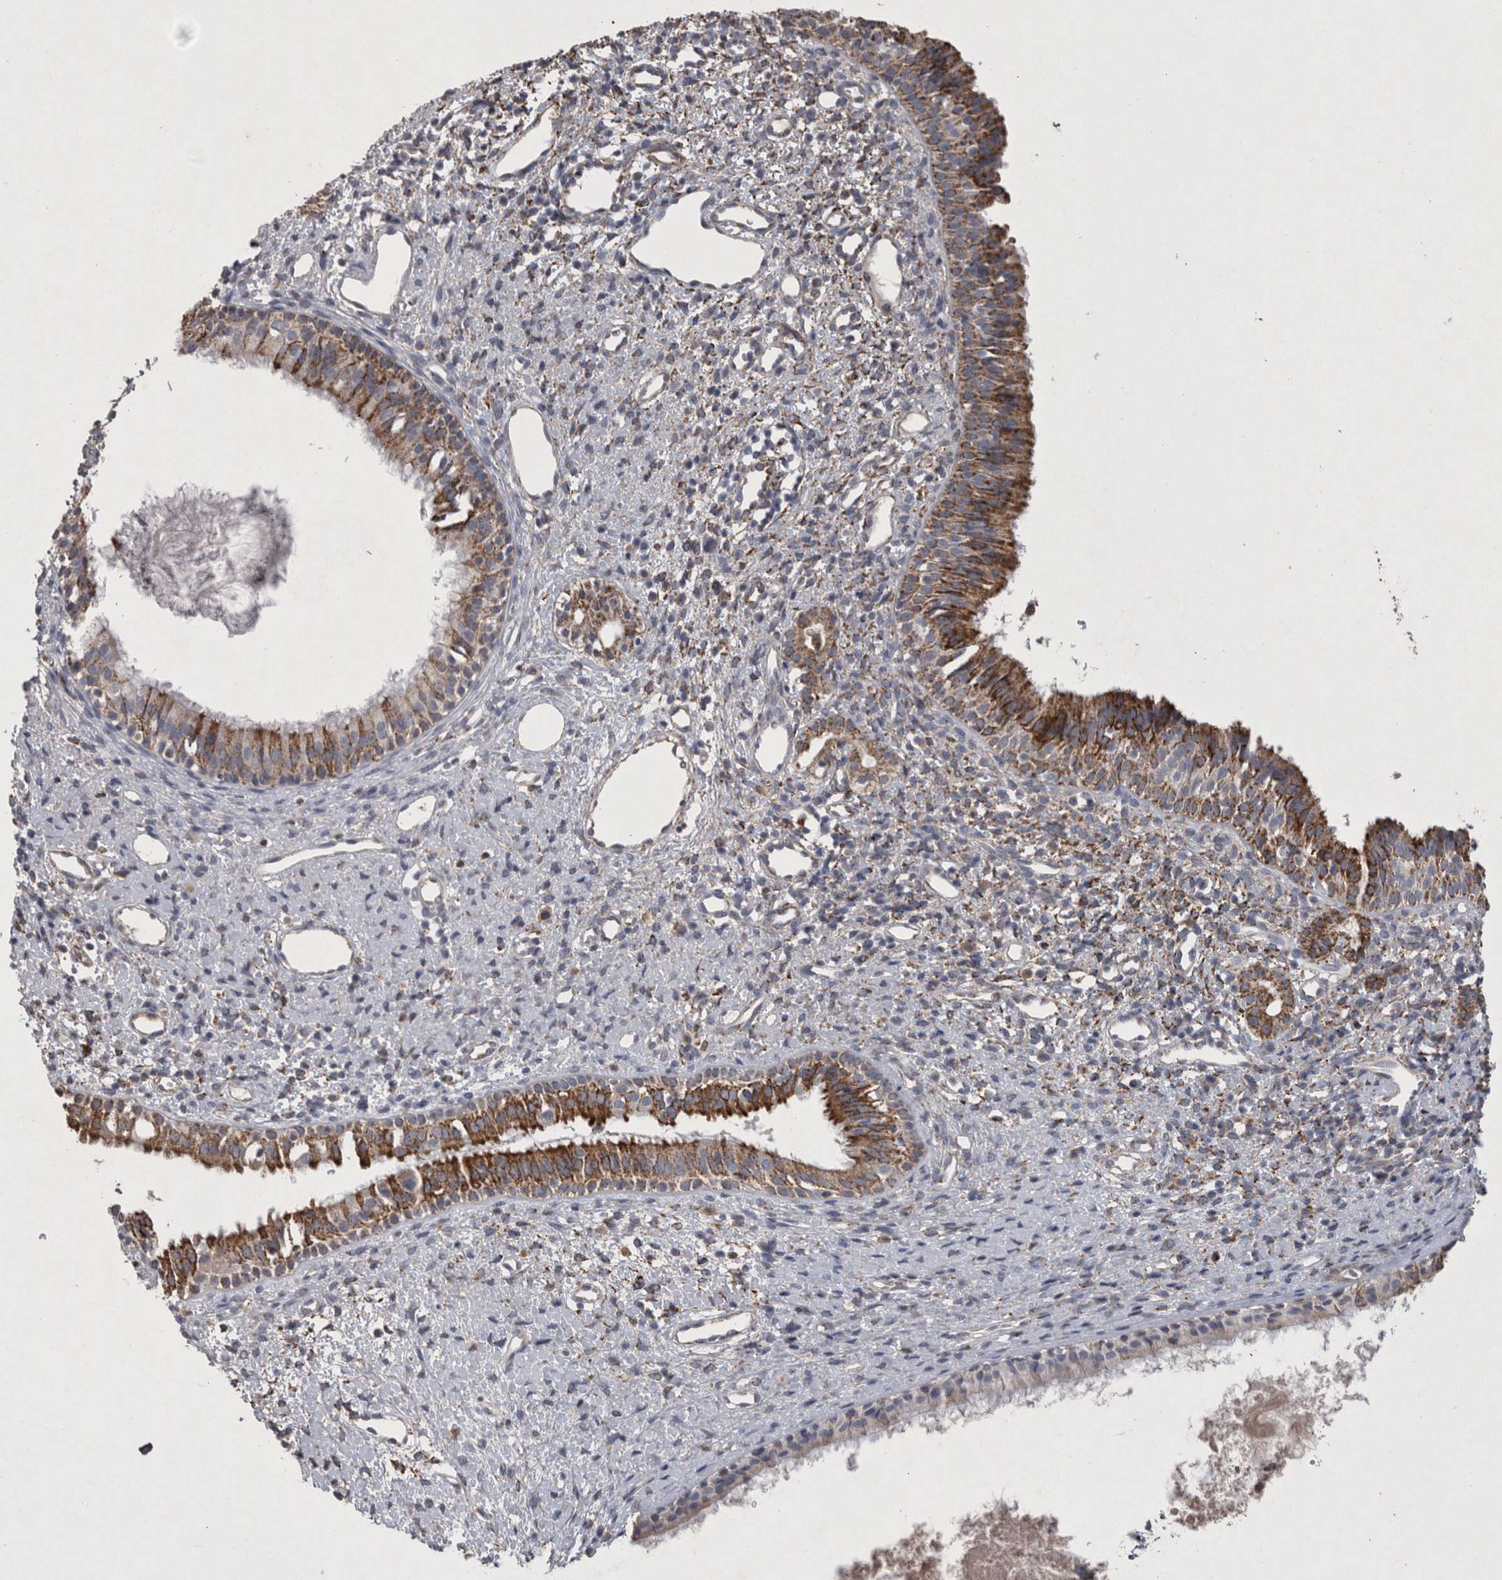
{"staining": {"intensity": "moderate", "quantity": ">75%", "location": "cytoplasmic/membranous"}, "tissue": "nasopharynx", "cell_type": "Respiratory epithelial cells", "image_type": "normal", "snomed": [{"axis": "morphology", "description": "Normal tissue, NOS"}, {"axis": "topography", "description": "Nasopharynx"}], "caption": "IHC staining of benign nasopharynx, which displays medium levels of moderate cytoplasmic/membranous staining in about >75% of respiratory epithelial cells indicating moderate cytoplasmic/membranous protein positivity. The staining was performed using DAB (3,3'-diaminobenzidine) (brown) for protein detection and nuclei were counterstained in hematoxylin (blue).", "gene": "DKK3", "patient": {"sex": "male", "age": 22}}